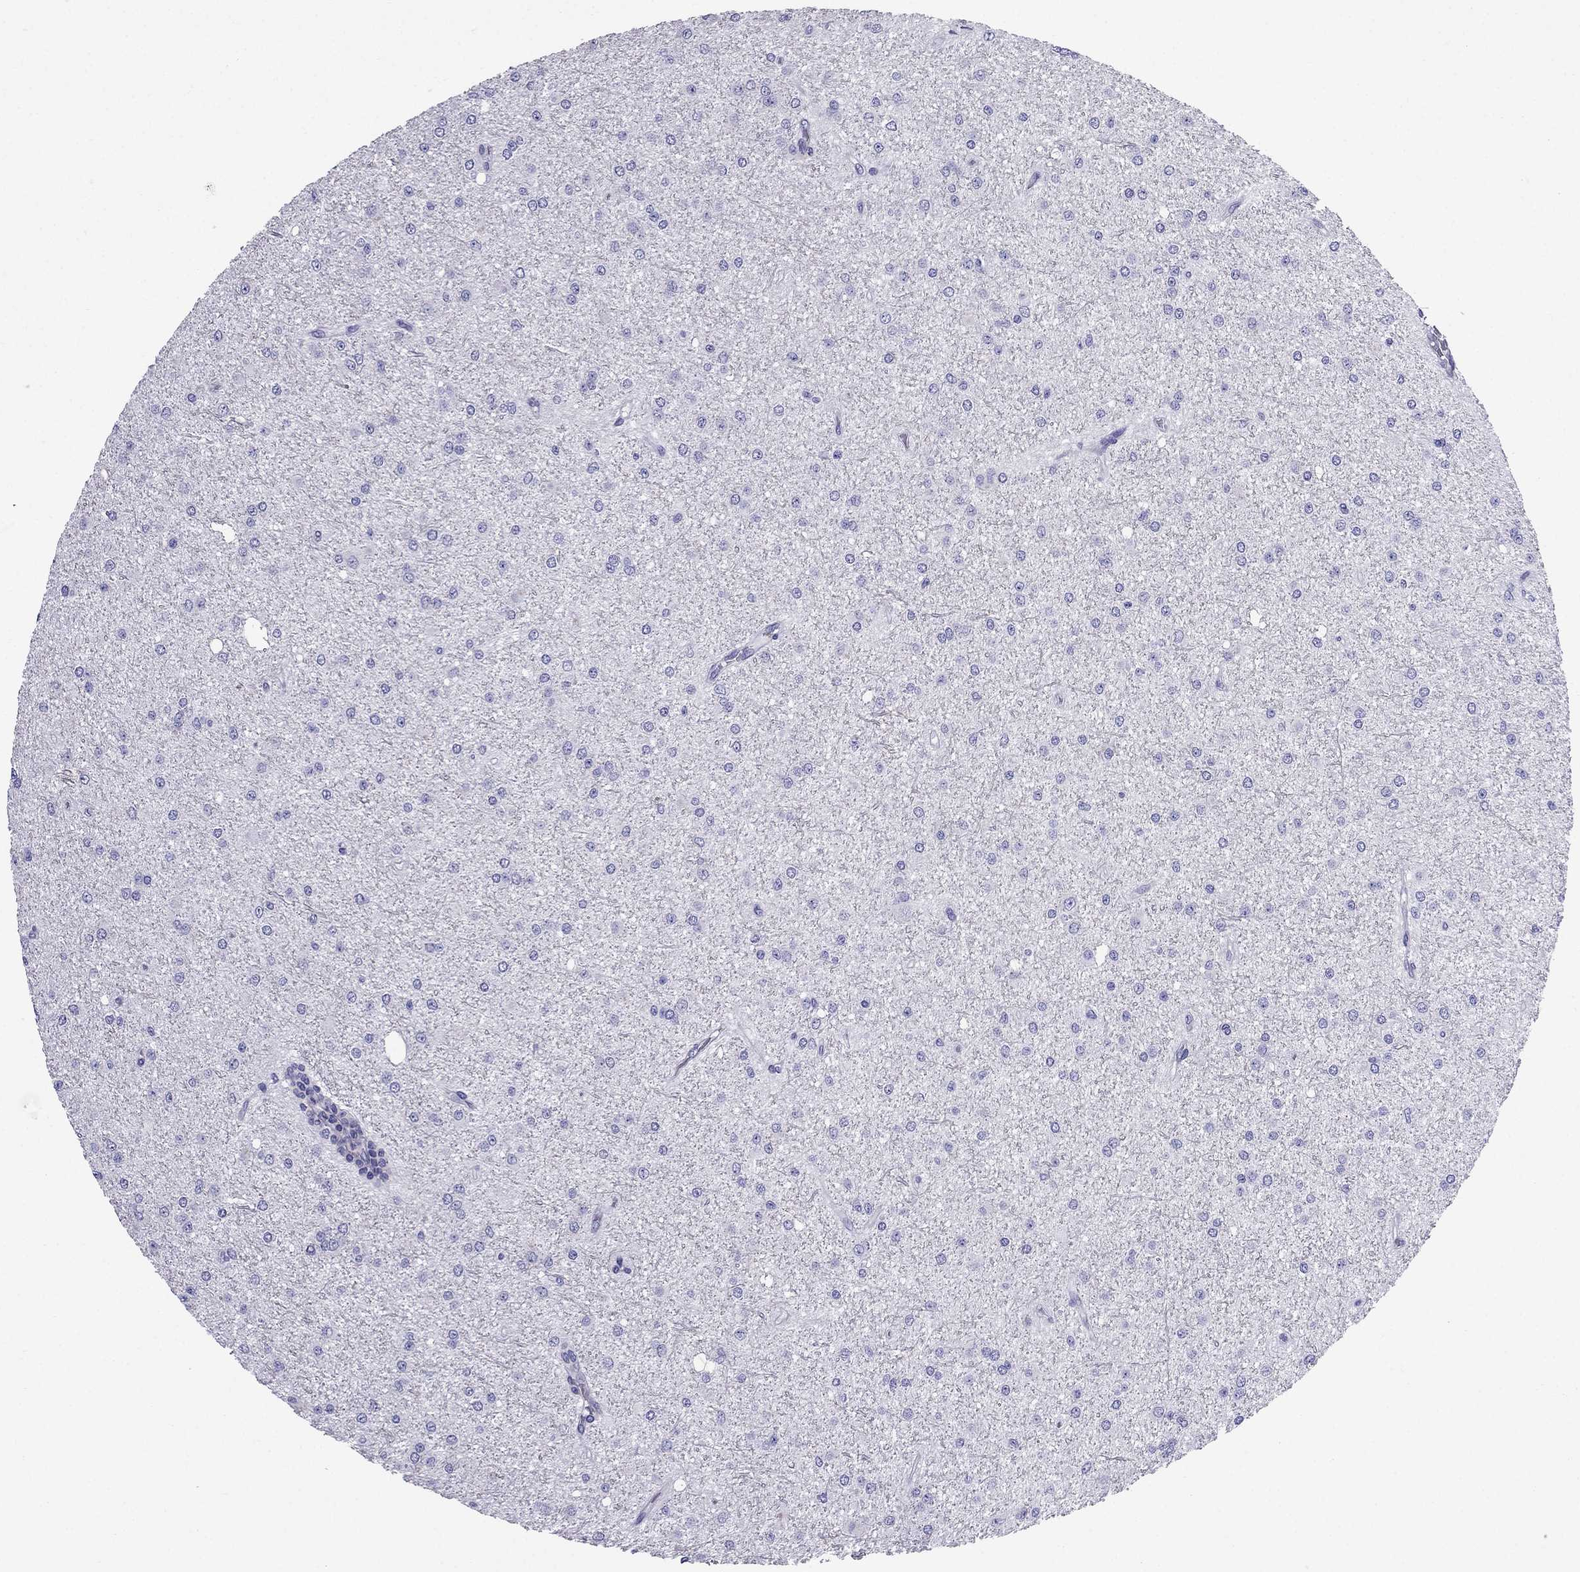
{"staining": {"intensity": "negative", "quantity": "none", "location": "none"}, "tissue": "glioma", "cell_type": "Tumor cells", "image_type": "cancer", "snomed": [{"axis": "morphology", "description": "Glioma, malignant, Low grade"}, {"axis": "topography", "description": "Brain"}], "caption": "Malignant glioma (low-grade) was stained to show a protein in brown. There is no significant staining in tumor cells.", "gene": "GPR50", "patient": {"sex": "male", "age": 27}}